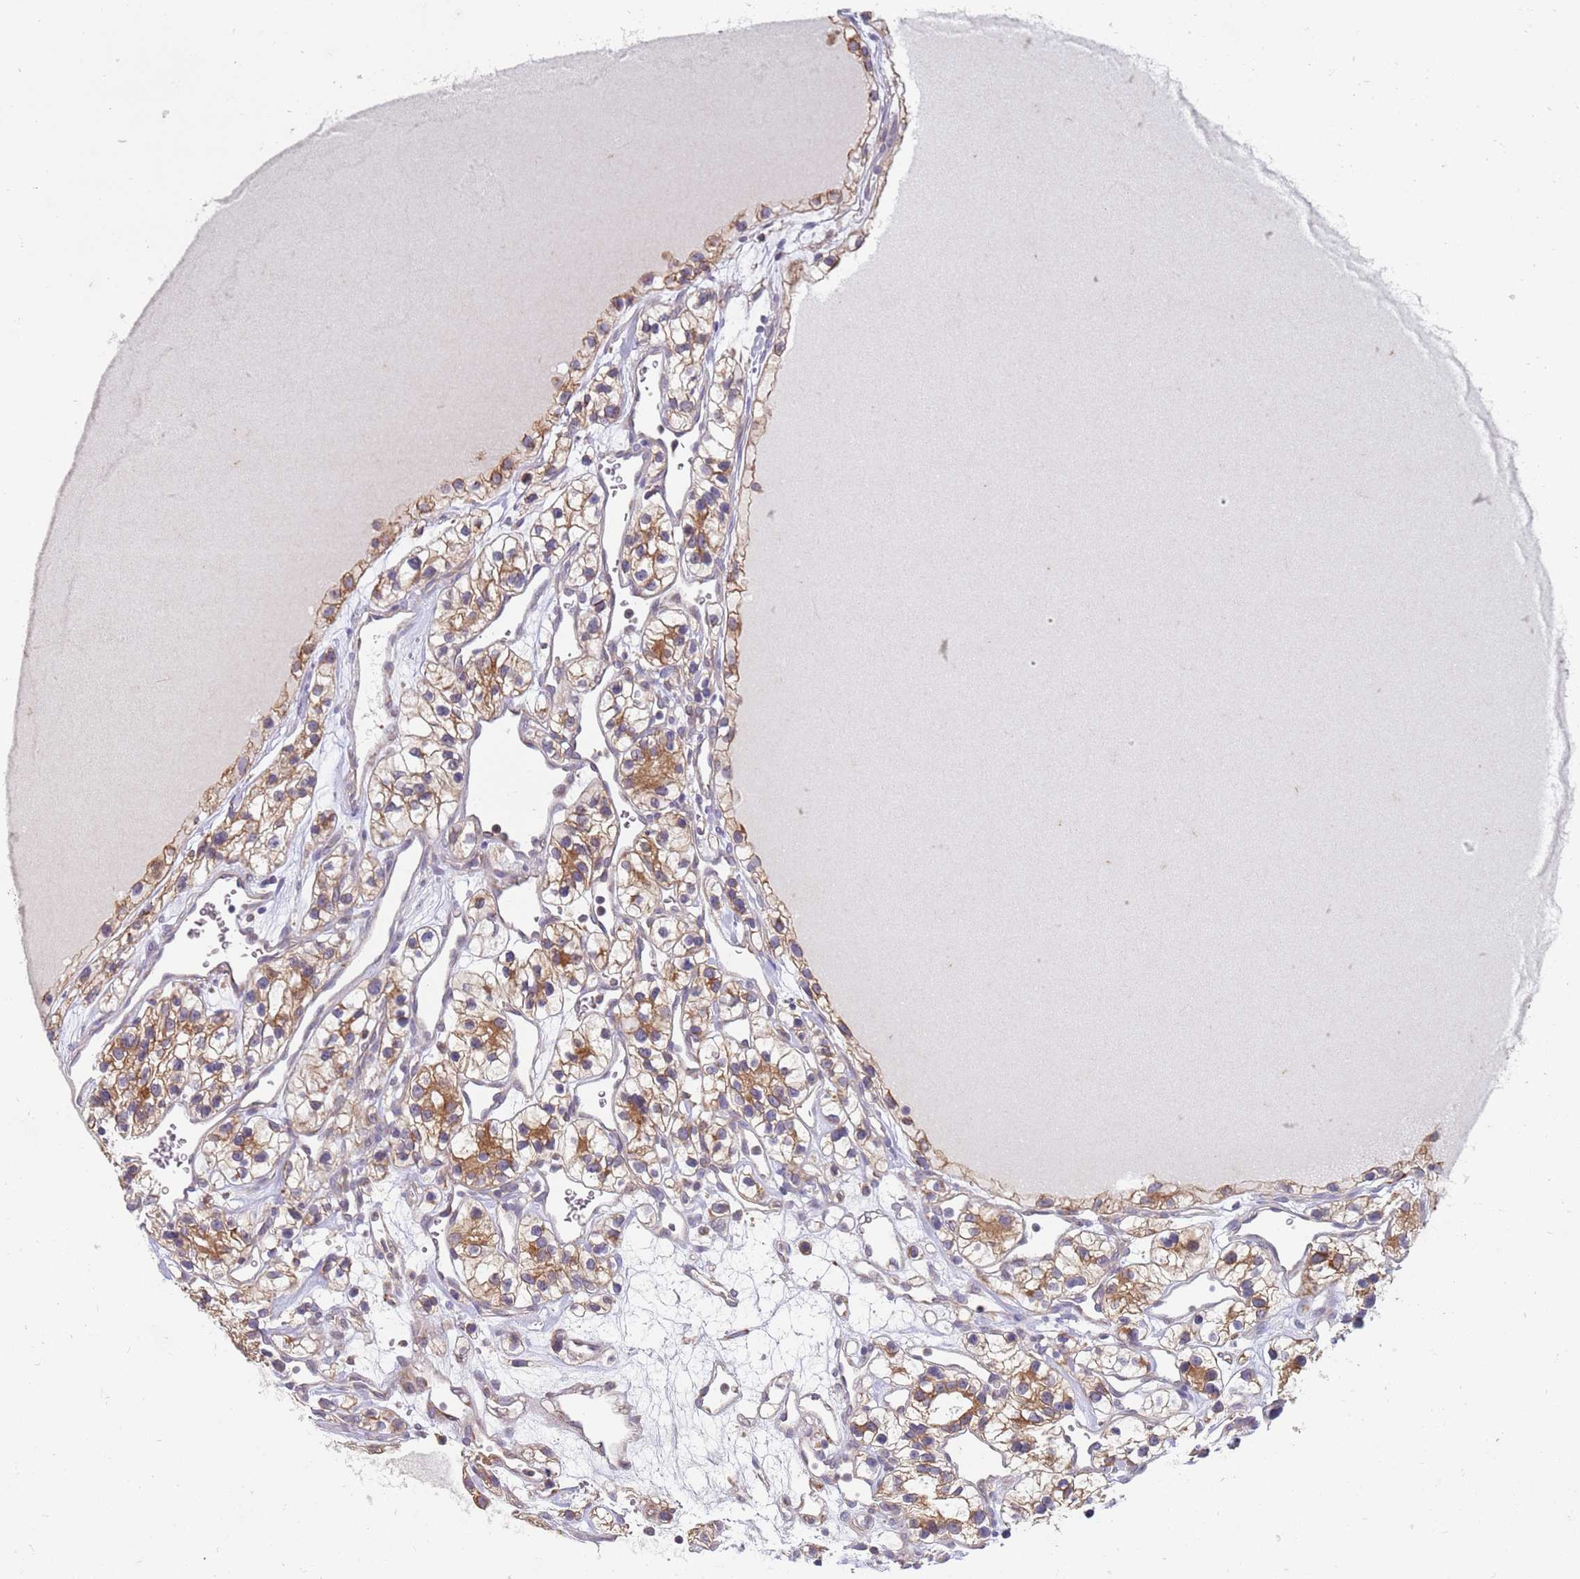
{"staining": {"intensity": "moderate", "quantity": "25%-75%", "location": "cytoplasmic/membranous"}, "tissue": "renal cancer", "cell_type": "Tumor cells", "image_type": "cancer", "snomed": [{"axis": "morphology", "description": "Adenocarcinoma, NOS"}, {"axis": "topography", "description": "Kidney"}], "caption": "Immunohistochemistry (IHC) image of neoplastic tissue: renal adenocarcinoma stained using IHC displays medium levels of moderate protein expression localized specifically in the cytoplasmic/membranous of tumor cells, appearing as a cytoplasmic/membranous brown color.", "gene": "VRK2", "patient": {"sex": "female", "age": 57}}